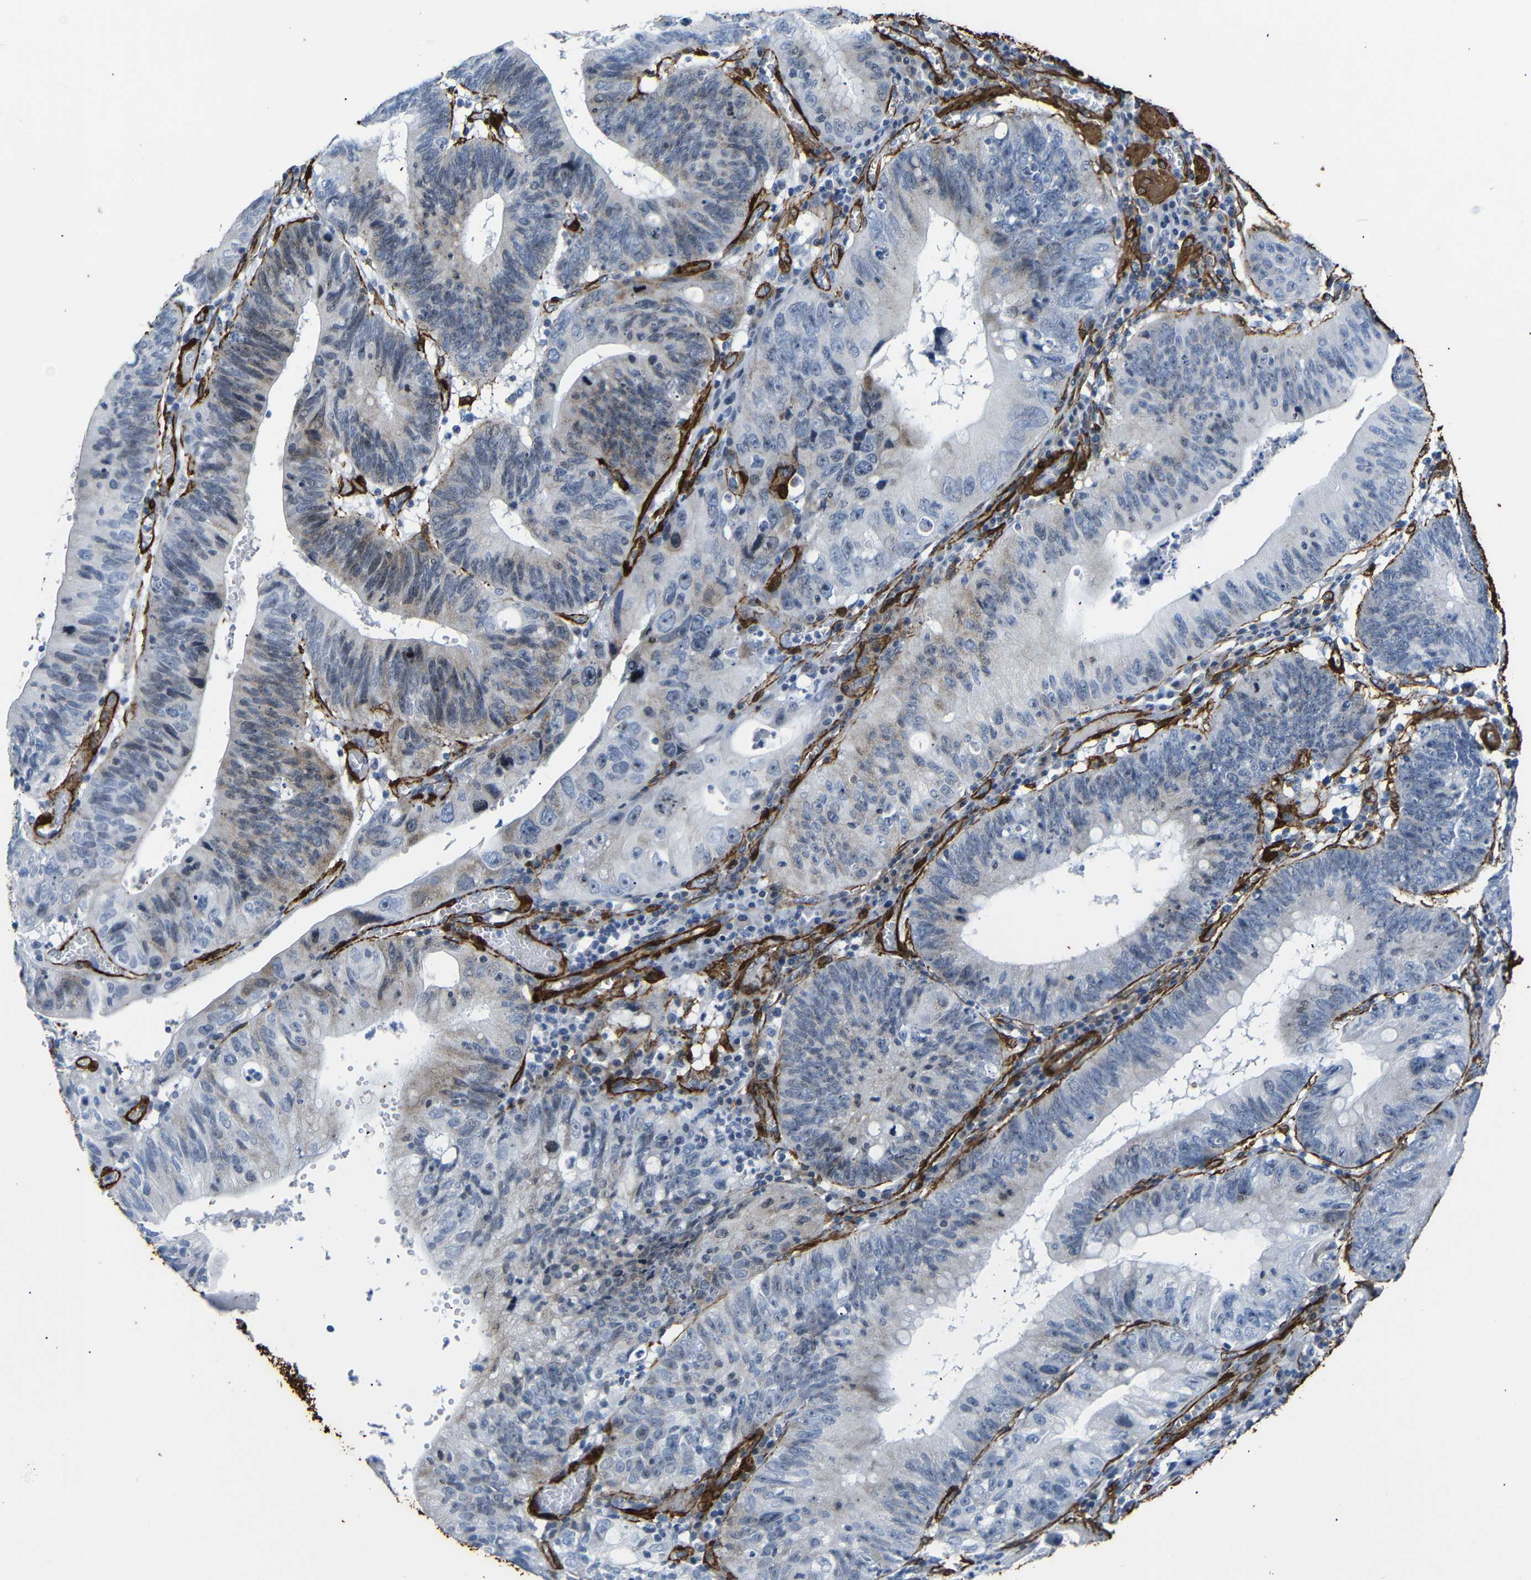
{"staining": {"intensity": "weak", "quantity": "<25%", "location": "cytoplasmic/membranous"}, "tissue": "stomach cancer", "cell_type": "Tumor cells", "image_type": "cancer", "snomed": [{"axis": "morphology", "description": "Adenocarcinoma, NOS"}, {"axis": "topography", "description": "Stomach"}], "caption": "DAB (3,3'-diaminobenzidine) immunohistochemical staining of human stomach cancer (adenocarcinoma) reveals no significant staining in tumor cells.", "gene": "ACTA2", "patient": {"sex": "male", "age": 59}}